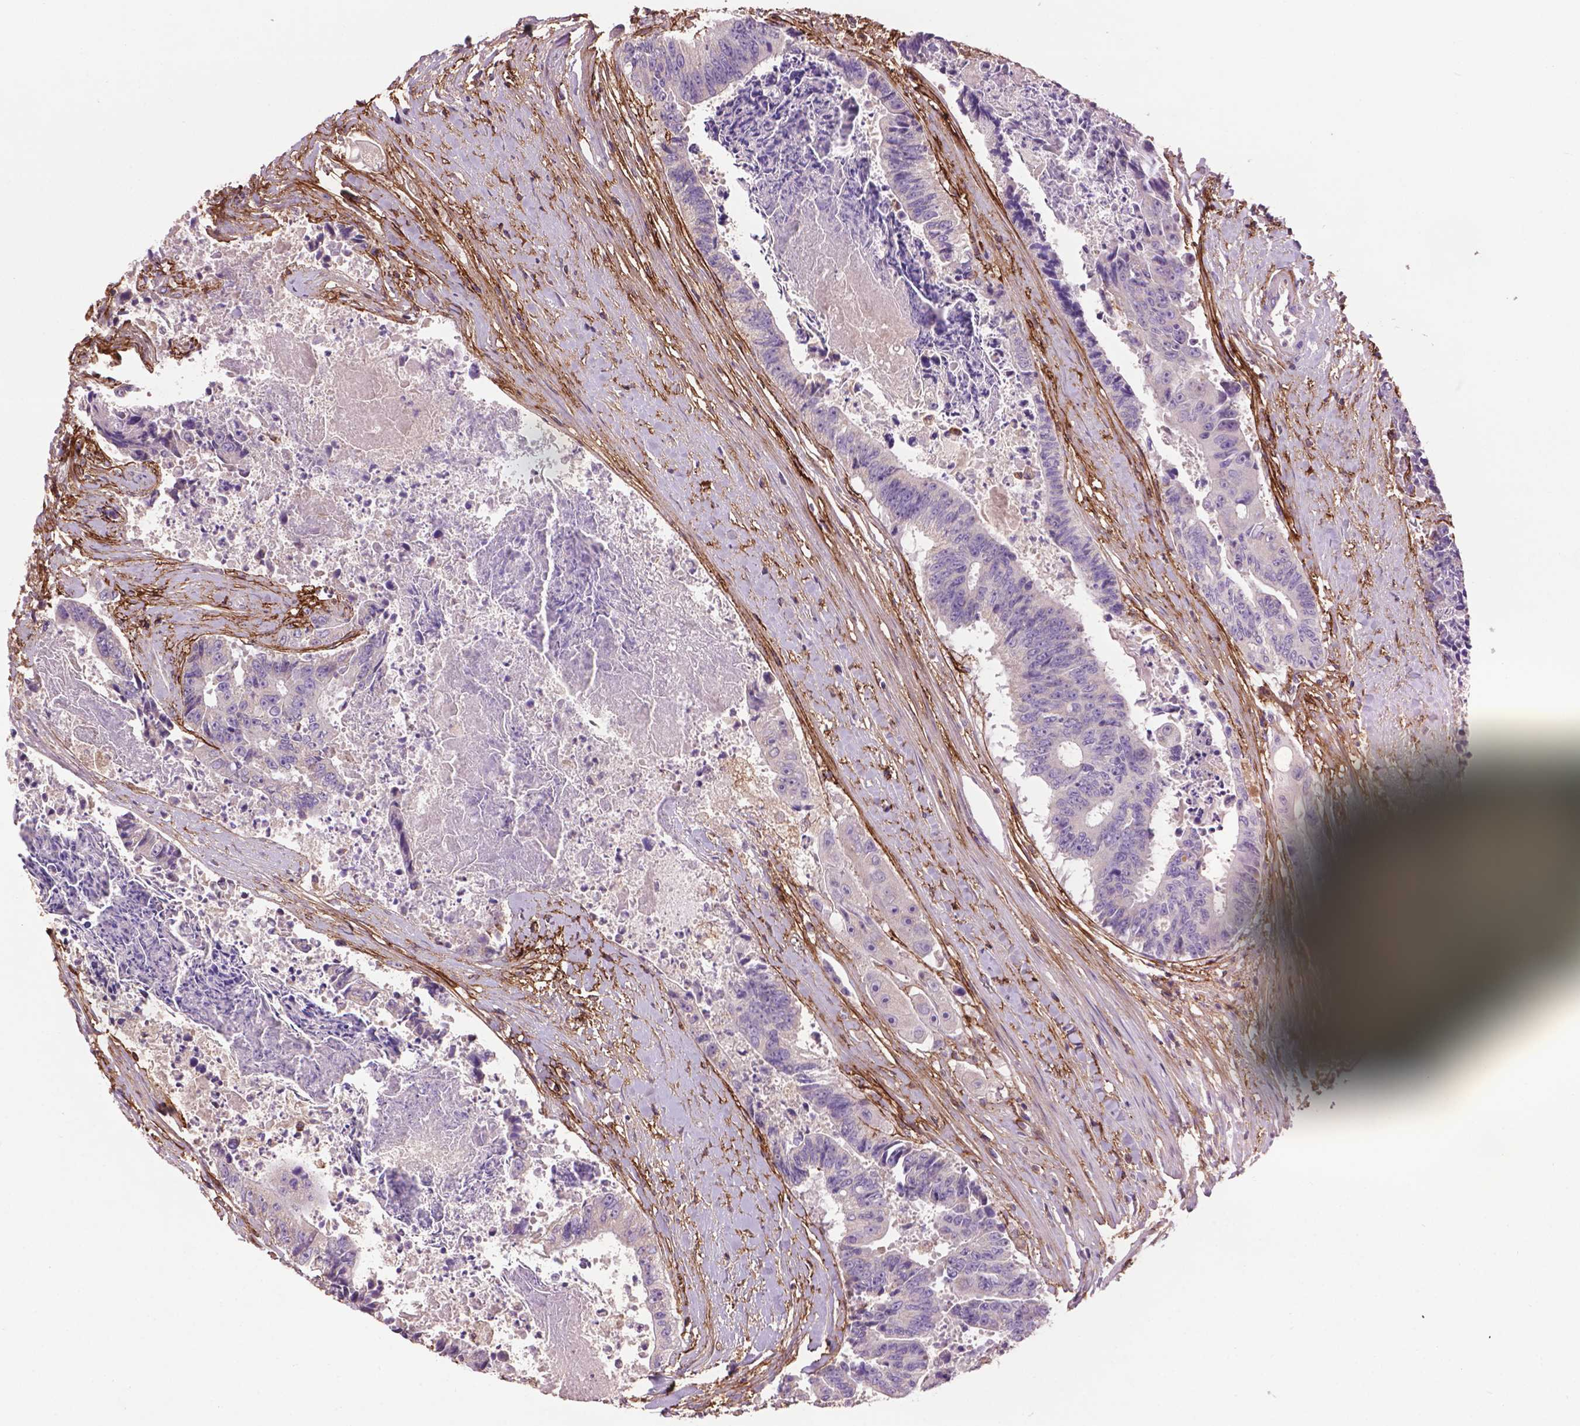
{"staining": {"intensity": "negative", "quantity": "none", "location": "none"}, "tissue": "colorectal cancer", "cell_type": "Tumor cells", "image_type": "cancer", "snomed": [{"axis": "morphology", "description": "Adenocarcinoma, NOS"}, {"axis": "topography", "description": "Rectum"}], "caption": "Immunohistochemistry photomicrograph of neoplastic tissue: human colorectal cancer stained with DAB (3,3'-diaminobenzidine) displays no significant protein expression in tumor cells.", "gene": "LRRC3C", "patient": {"sex": "male", "age": 54}}